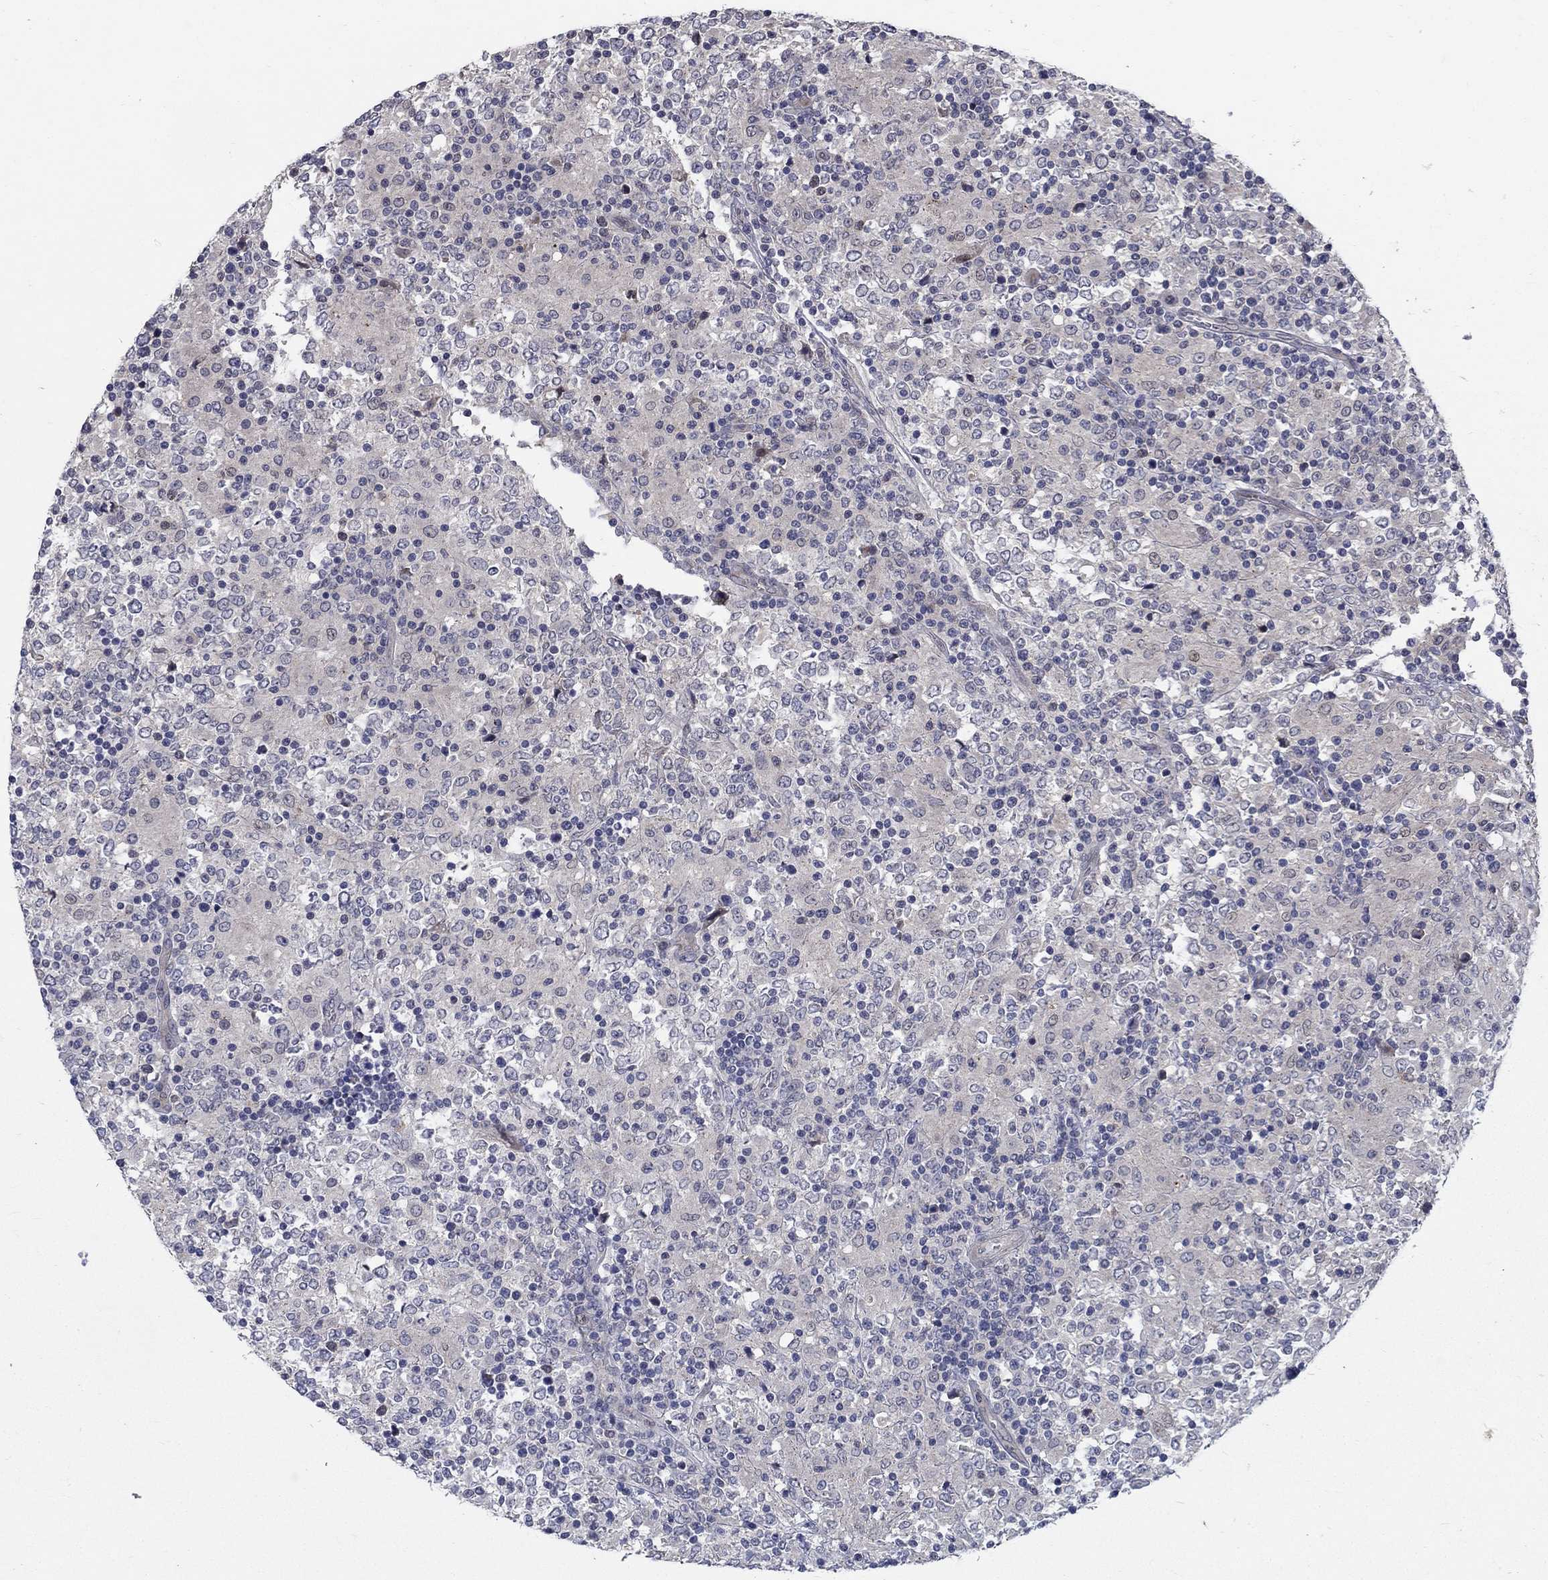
{"staining": {"intensity": "negative", "quantity": "none", "location": "none"}, "tissue": "lymphoma", "cell_type": "Tumor cells", "image_type": "cancer", "snomed": [{"axis": "morphology", "description": "Malignant lymphoma, non-Hodgkin's type, High grade"}, {"axis": "topography", "description": "Lymph node"}], "caption": "Histopathology image shows no significant protein staining in tumor cells of malignant lymphoma, non-Hodgkin's type (high-grade). (DAB immunohistochemistry with hematoxylin counter stain).", "gene": "FAM3B", "patient": {"sex": "female", "age": 84}}